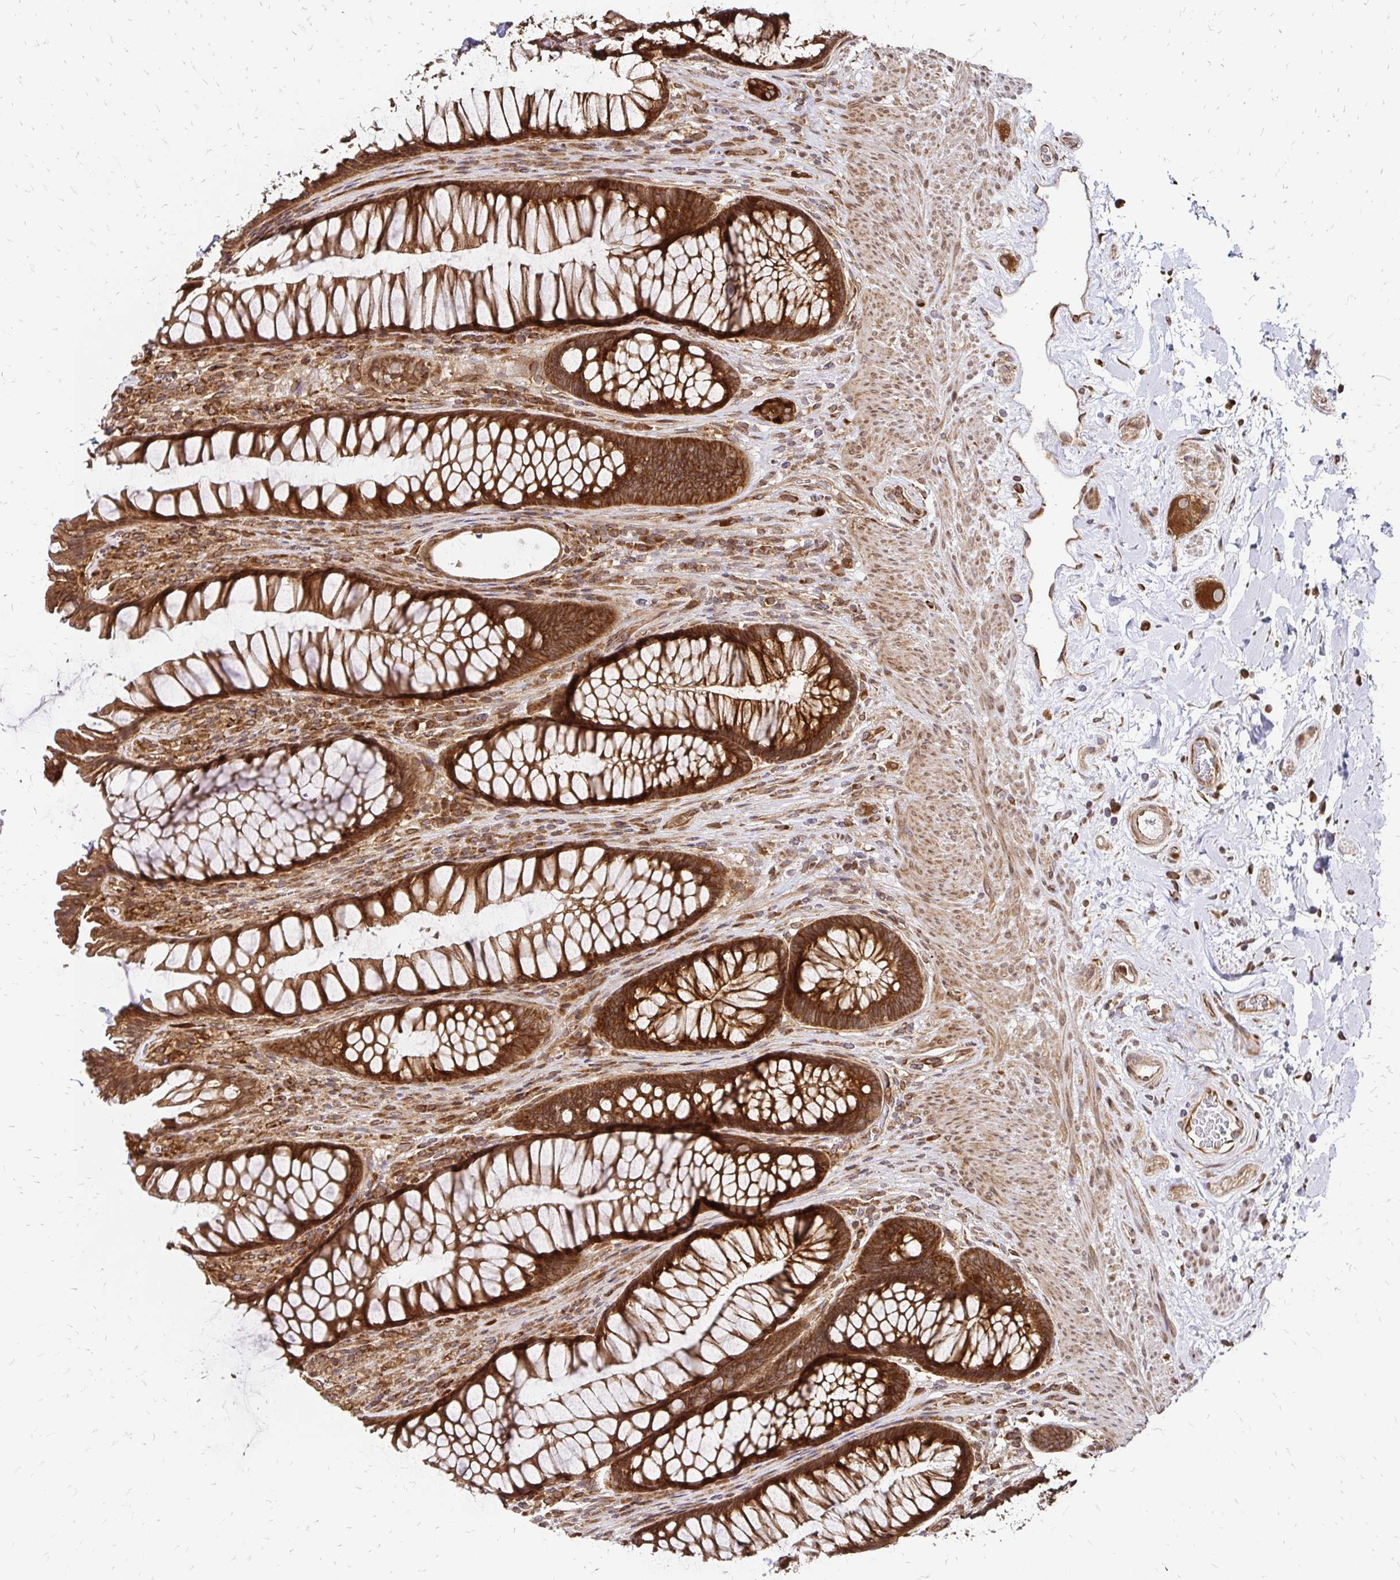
{"staining": {"intensity": "strong", "quantity": ">75%", "location": "cytoplasmic/membranous"}, "tissue": "rectum", "cell_type": "Glandular cells", "image_type": "normal", "snomed": [{"axis": "morphology", "description": "Normal tissue, NOS"}, {"axis": "topography", "description": "Rectum"}], "caption": "Immunohistochemical staining of unremarkable human rectum displays strong cytoplasmic/membranous protein staining in about >75% of glandular cells. The protein is shown in brown color, while the nuclei are stained blue.", "gene": "ZW10", "patient": {"sex": "male", "age": 53}}